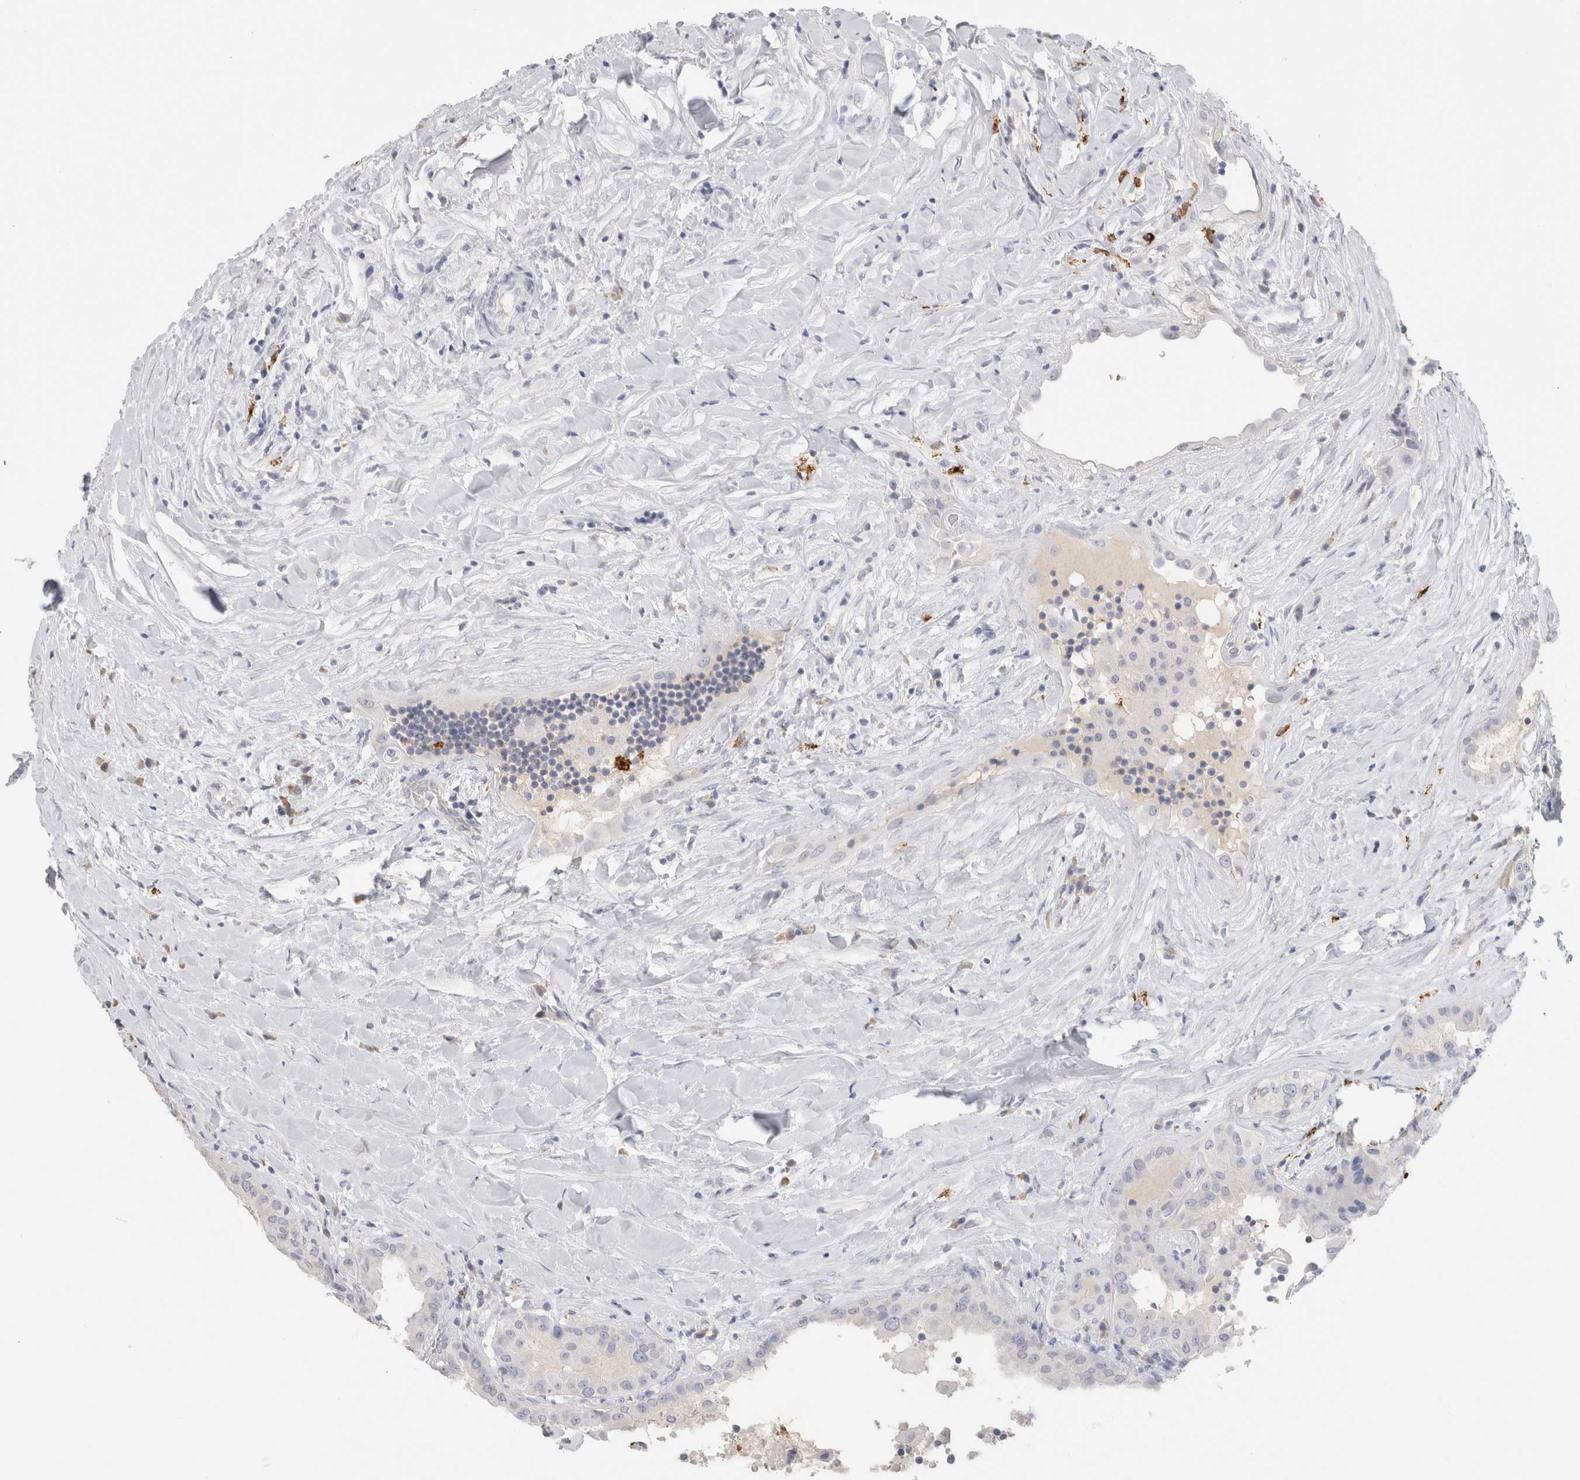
{"staining": {"intensity": "negative", "quantity": "none", "location": "none"}, "tissue": "thyroid cancer", "cell_type": "Tumor cells", "image_type": "cancer", "snomed": [{"axis": "morphology", "description": "Papillary adenocarcinoma, NOS"}, {"axis": "topography", "description": "Thyroid gland"}], "caption": "DAB (3,3'-diaminobenzidine) immunohistochemical staining of thyroid papillary adenocarcinoma exhibits no significant expression in tumor cells.", "gene": "LAMP3", "patient": {"sex": "male", "age": 33}}